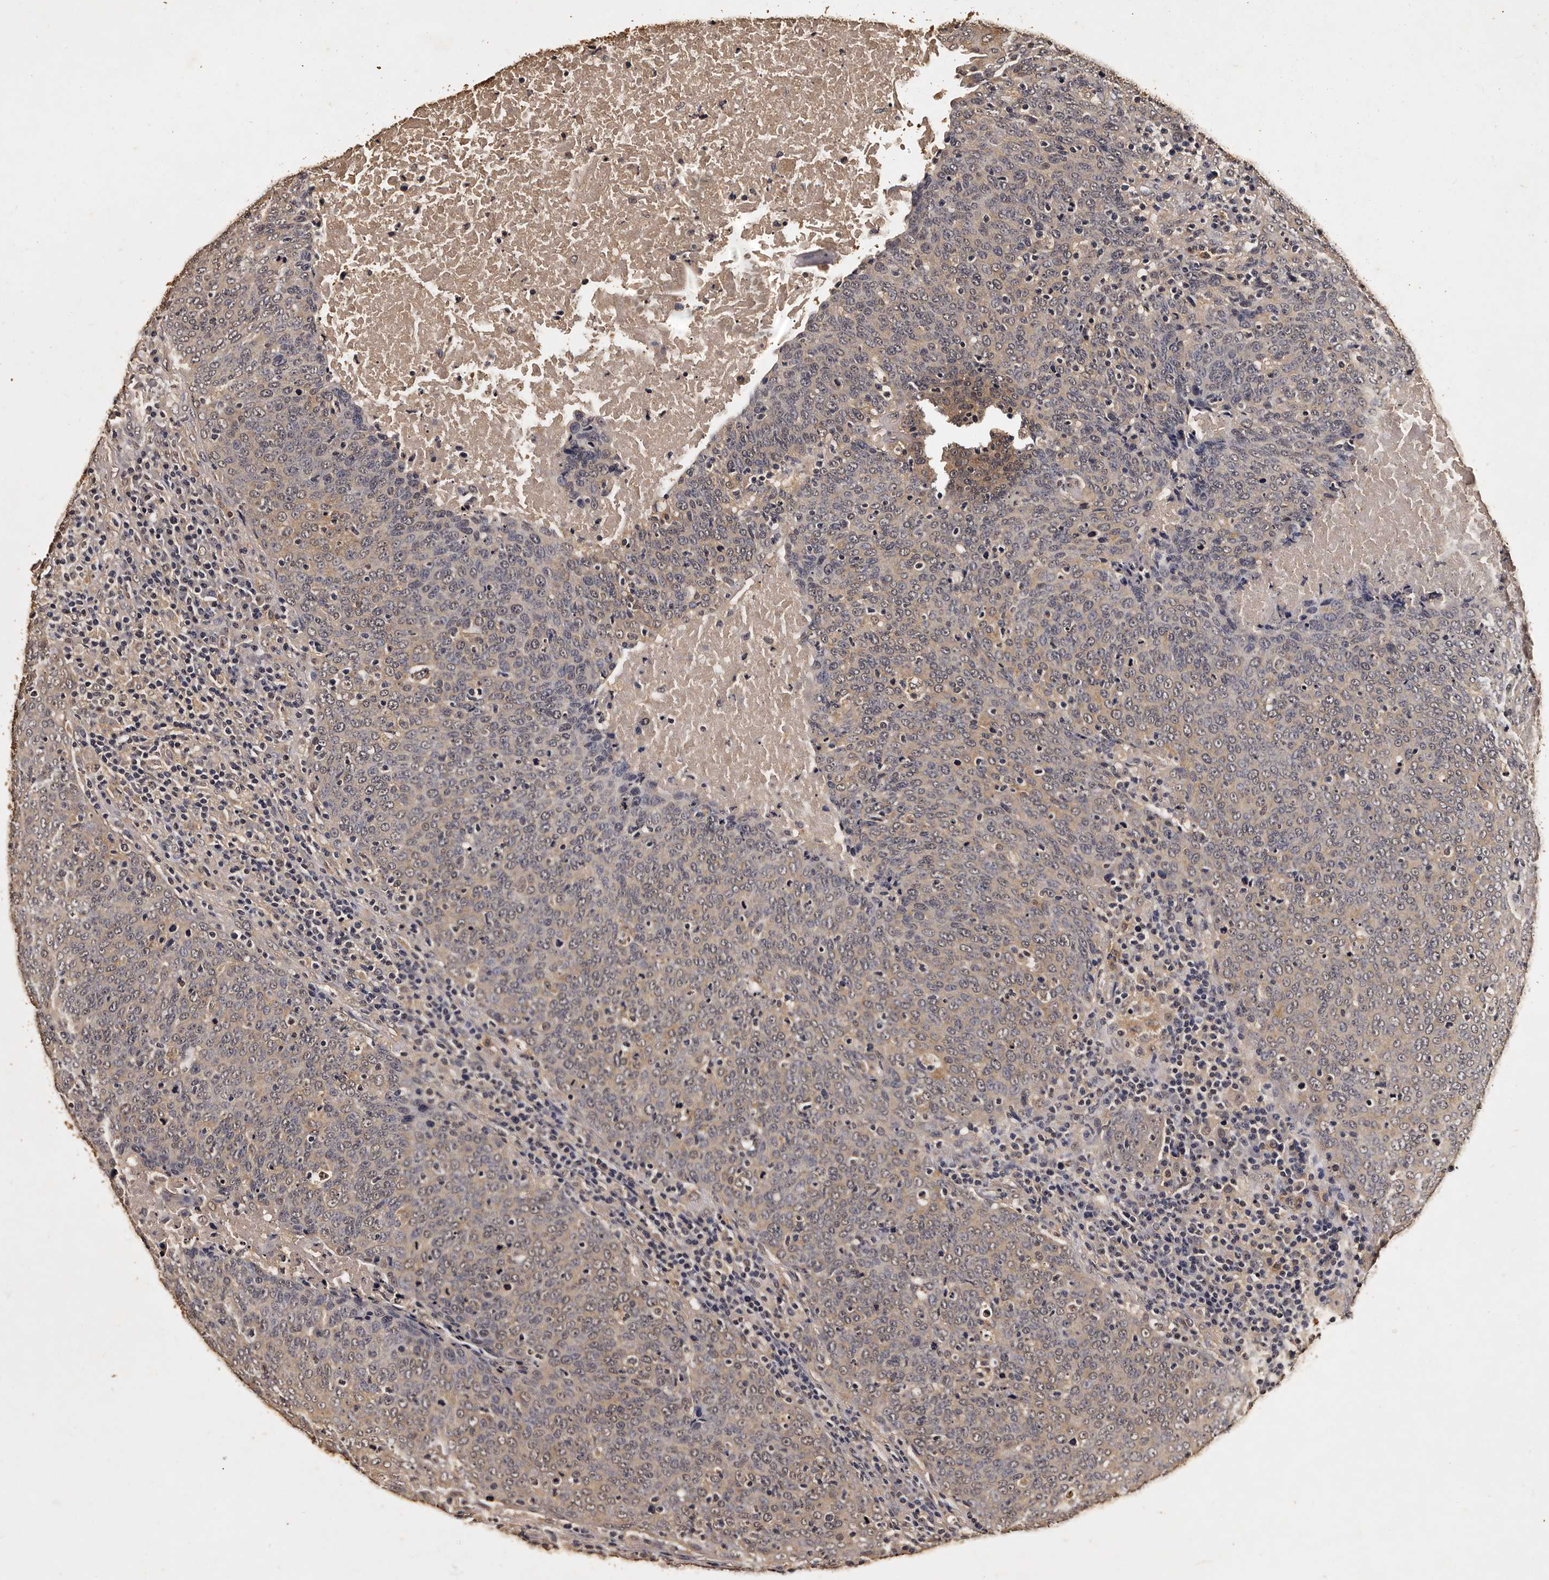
{"staining": {"intensity": "weak", "quantity": "25%-75%", "location": "cytoplasmic/membranous"}, "tissue": "head and neck cancer", "cell_type": "Tumor cells", "image_type": "cancer", "snomed": [{"axis": "morphology", "description": "Squamous cell carcinoma, NOS"}, {"axis": "morphology", "description": "Squamous cell carcinoma, metastatic, NOS"}, {"axis": "topography", "description": "Lymph node"}, {"axis": "topography", "description": "Head-Neck"}], "caption": "Brown immunohistochemical staining in human head and neck metastatic squamous cell carcinoma shows weak cytoplasmic/membranous expression in approximately 25%-75% of tumor cells.", "gene": "PARS2", "patient": {"sex": "male", "age": 62}}